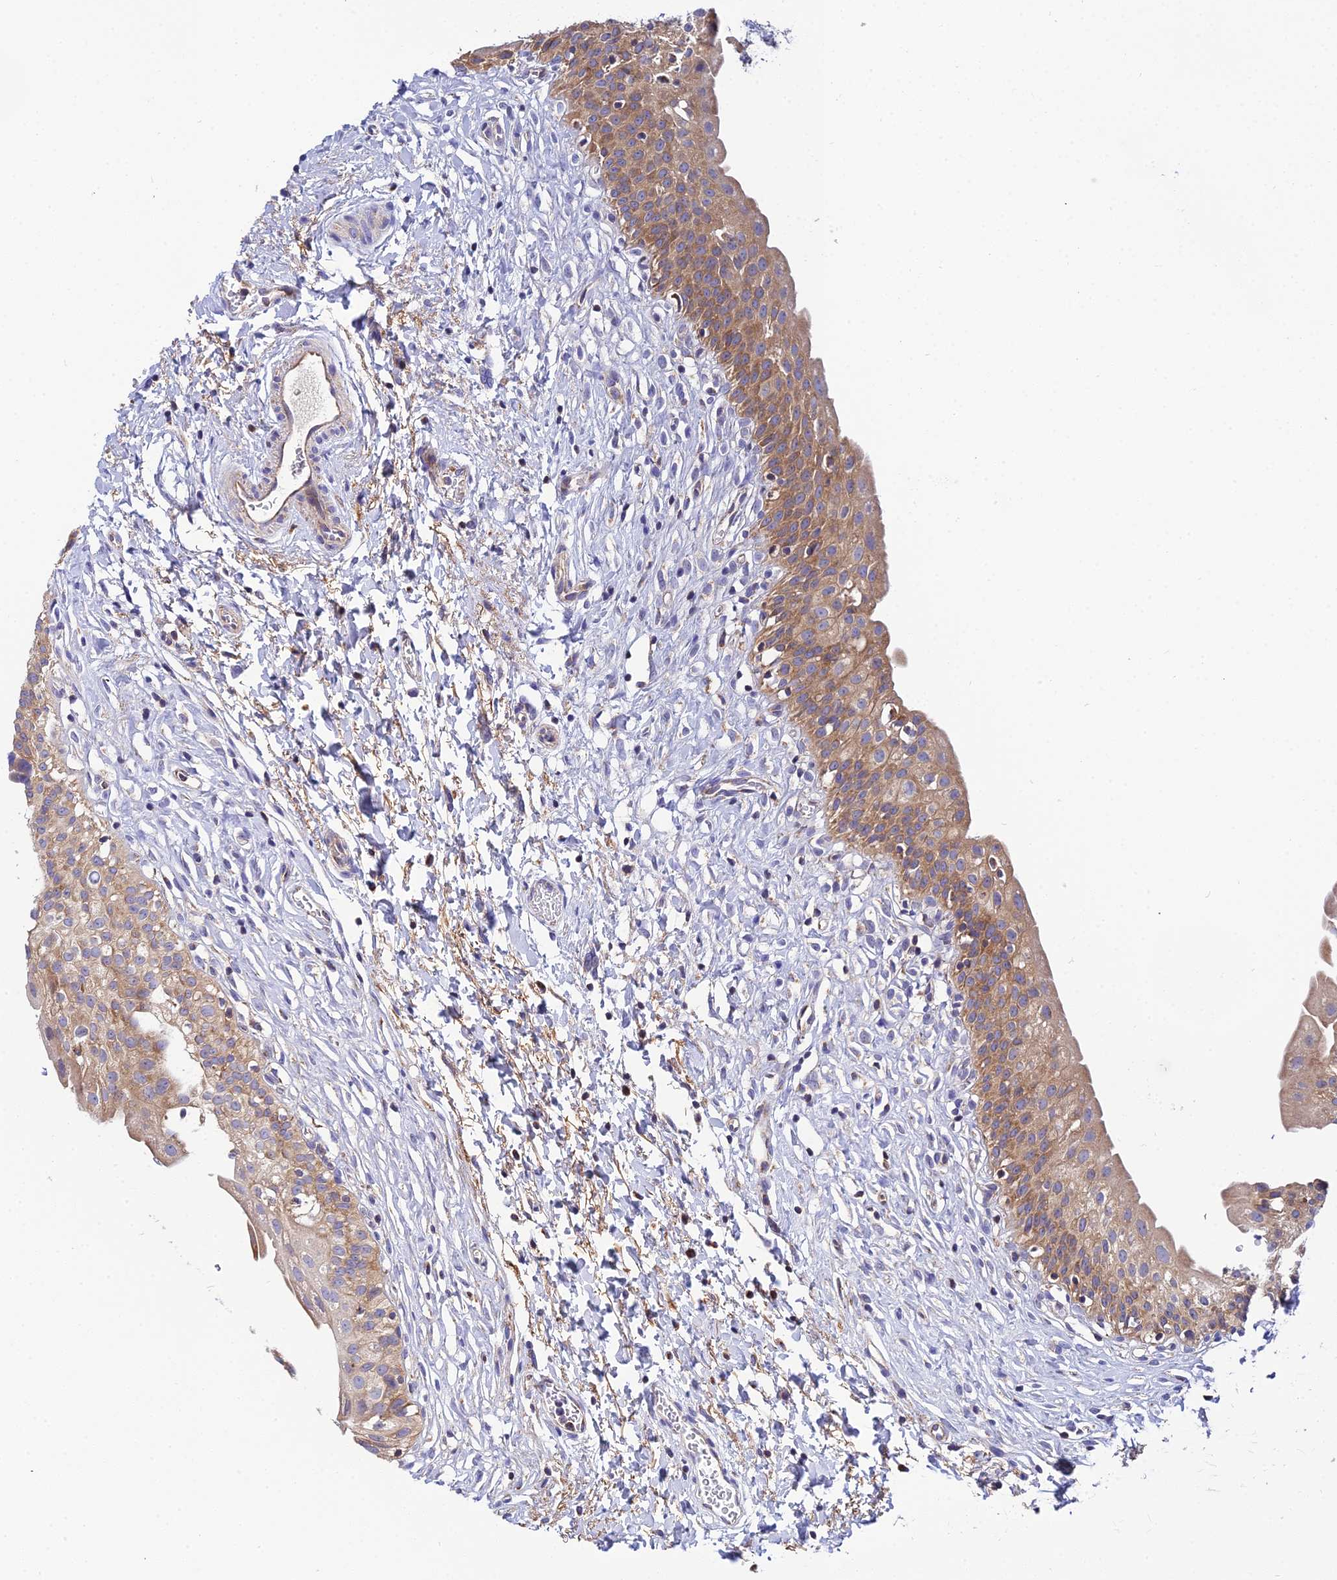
{"staining": {"intensity": "moderate", "quantity": ">75%", "location": "cytoplasmic/membranous"}, "tissue": "urinary bladder", "cell_type": "Urothelial cells", "image_type": "normal", "snomed": [{"axis": "morphology", "description": "Normal tissue, NOS"}, {"axis": "topography", "description": "Urinary bladder"}], "caption": "Protein staining of unremarkable urinary bladder demonstrates moderate cytoplasmic/membranous positivity in about >75% of urothelial cells. (IHC, brightfield microscopy, high magnification).", "gene": "NIPSNAP3A", "patient": {"sex": "male", "age": 51}}